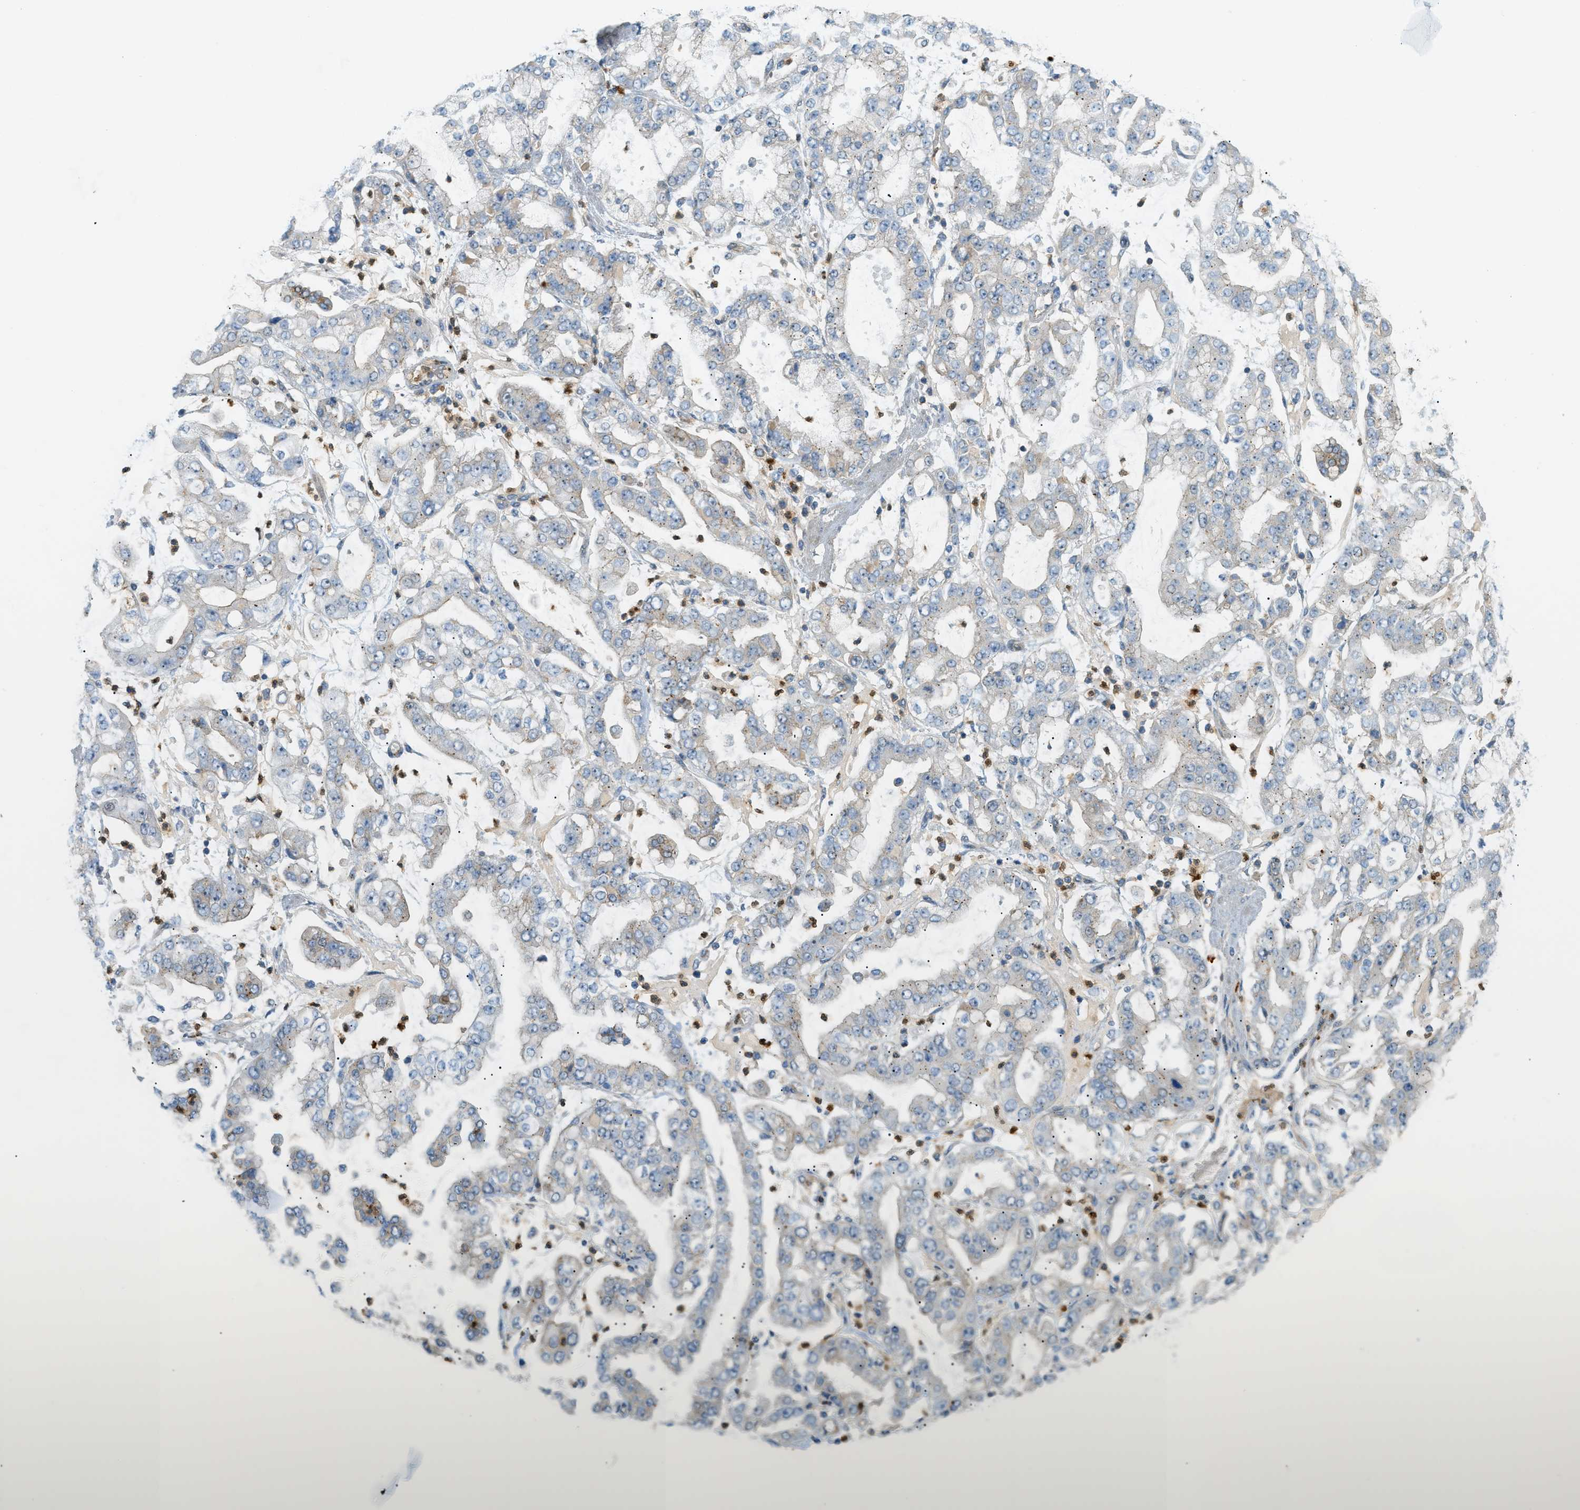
{"staining": {"intensity": "weak", "quantity": "<25%", "location": "cytoplasmic/membranous"}, "tissue": "stomach cancer", "cell_type": "Tumor cells", "image_type": "cancer", "snomed": [{"axis": "morphology", "description": "Adenocarcinoma, NOS"}, {"axis": "topography", "description": "Stomach"}], "caption": "The photomicrograph shows no significant staining in tumor cells of stomach adenocarcinoma.", "gene": "GRK6", "patient": {"sex": "male", "age": 76}}